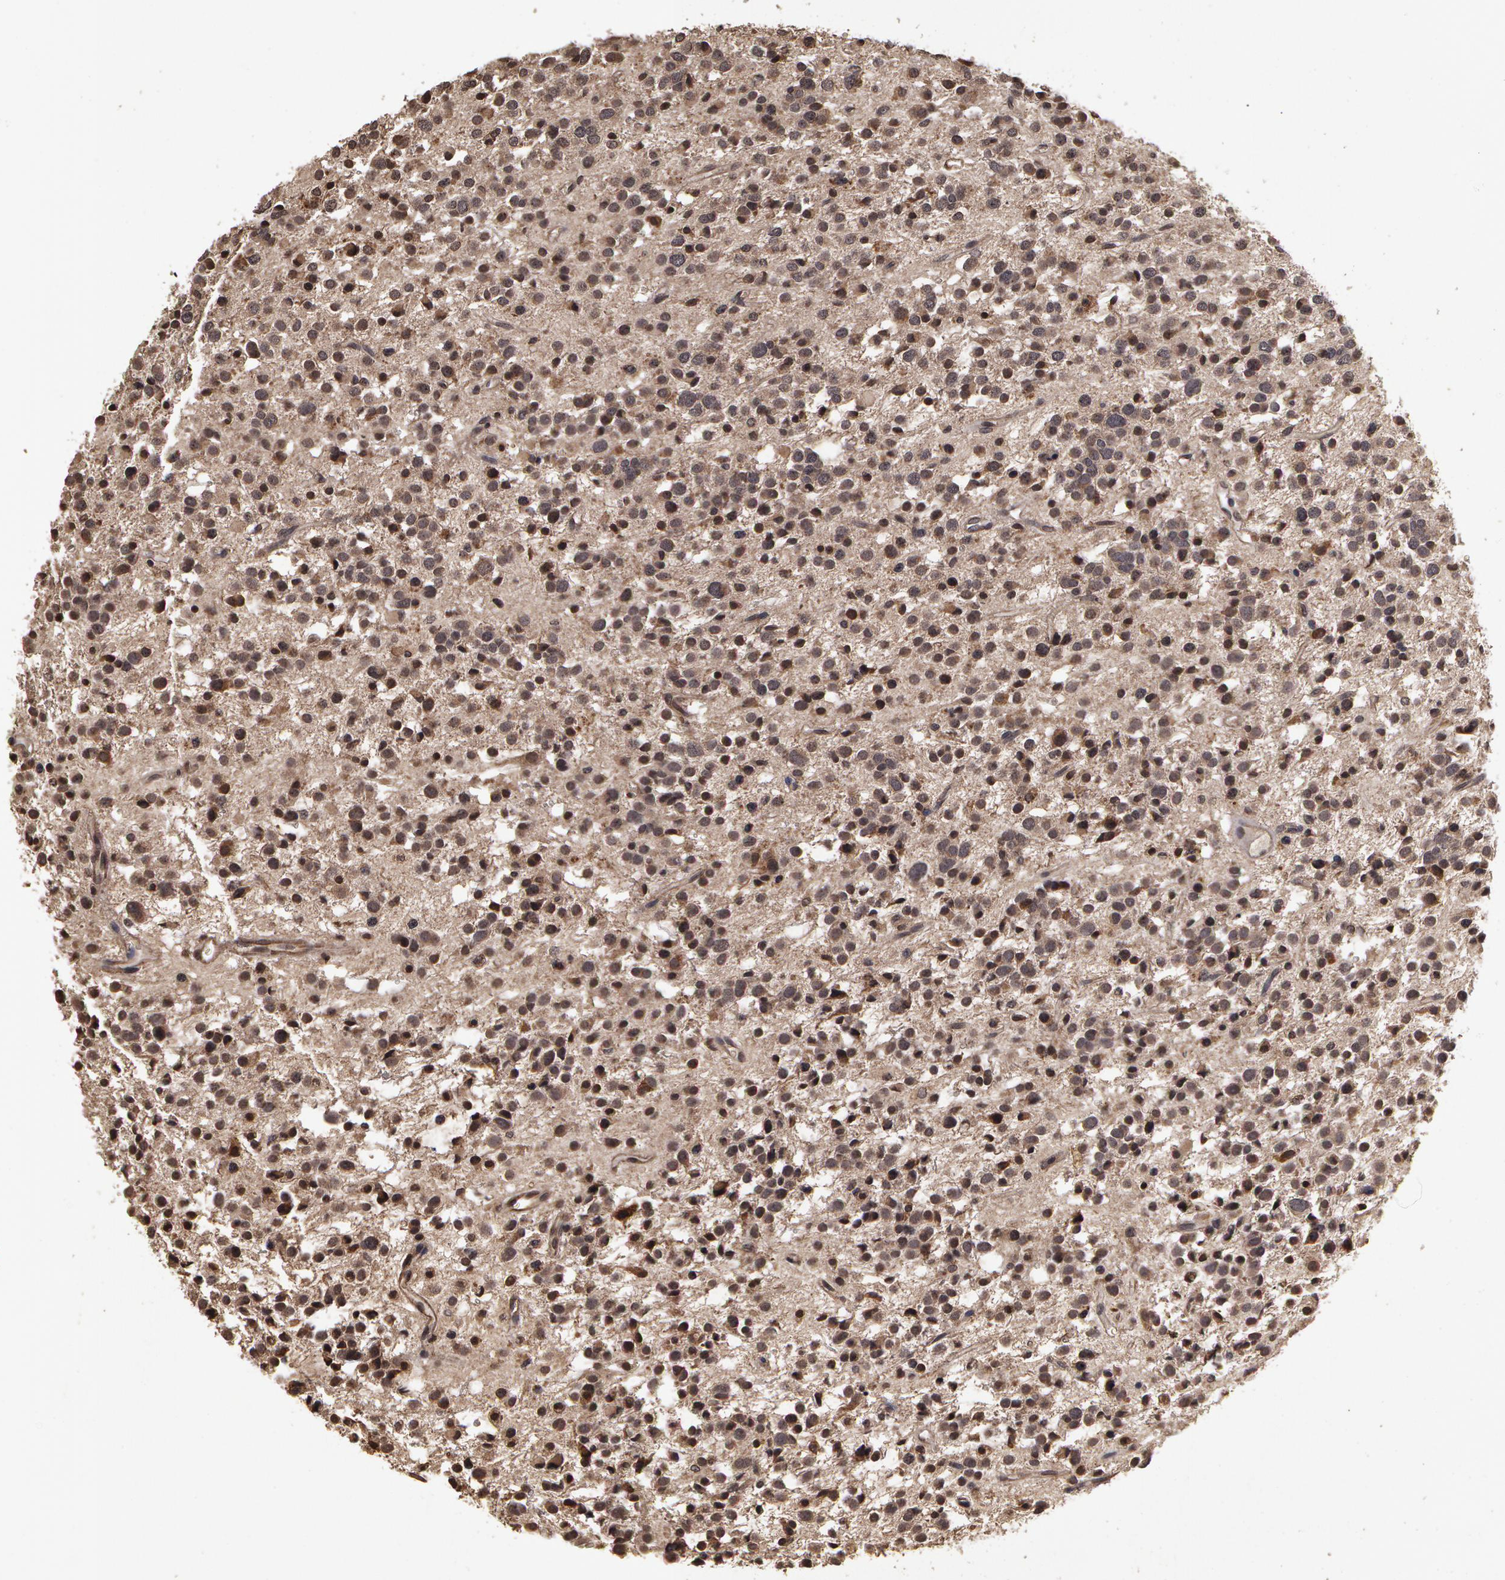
{"staining": {"intensity": "weak", "quantity": "25%-75%", "location": "cytoplasmic/membranous"}, "tissue": "glioma", "cell_type": "Tumor cells", "image_type": "cancer", "snomed": [{"axis": "morphology", "description": "Glioma, malignant, Low grade"}, {"axis": "topography", "description": "Brain"}], "caption": "Protein expression analysis of low-grade glioma (malignant) reveals weak cytoplasmic/membranous positivity in approximately 25%-75% of tumor cells. (DAB IHC, brown staining for protein, blue staining for nuclei).", "gene": "CALR", "patient": {"sex": "female", "age": 36}}